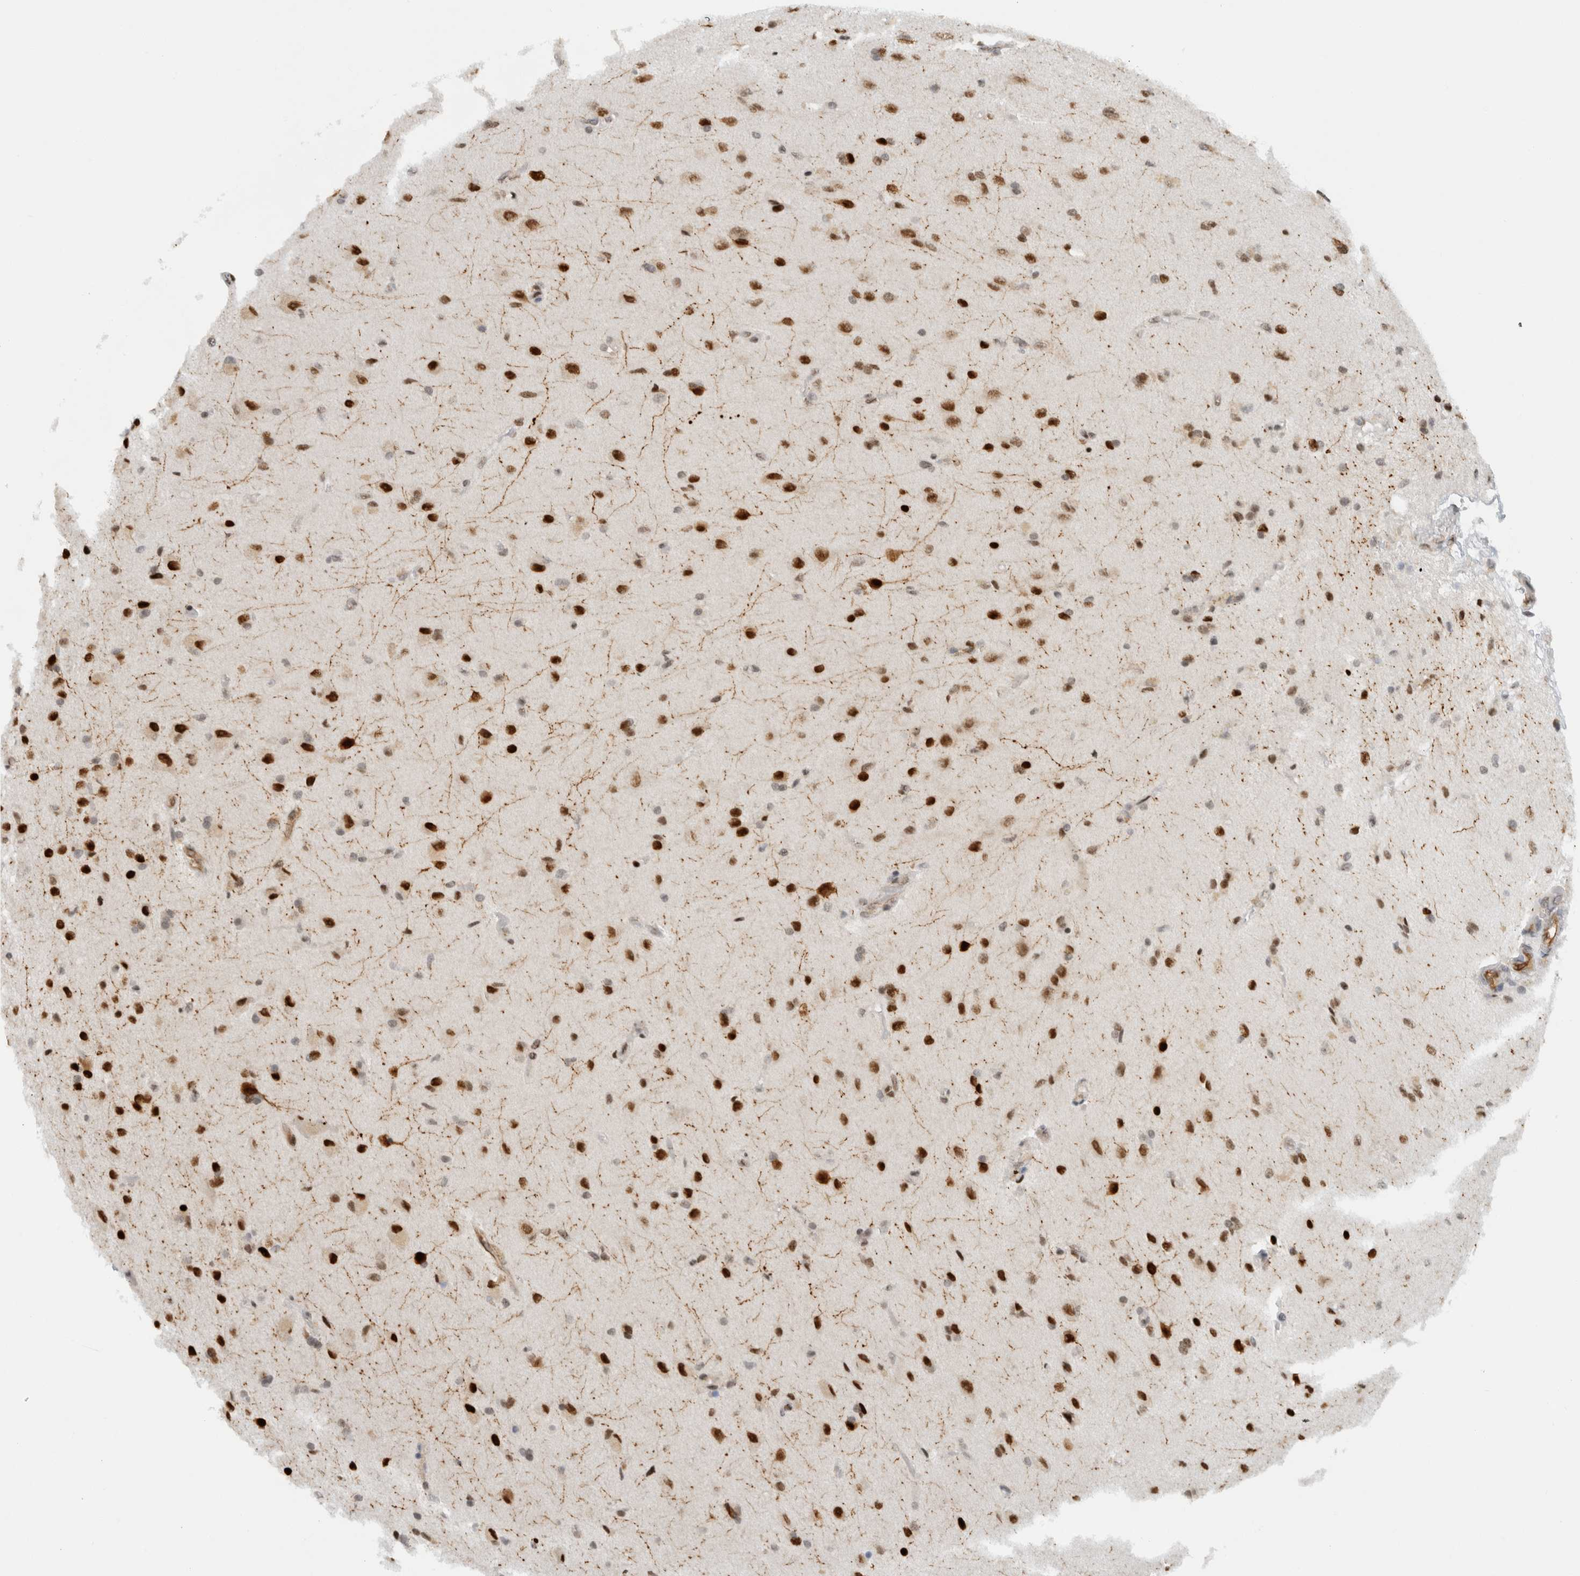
{"staining": {"intensity": "strong", "quantity": ">75%", "location": "nuclear"}, "tissue": "glioma", "cell_type": "Tumor cells", "image_type": "cancer", "snomed": [{"axis": "morphology", "description": "Glioma, malignant, High grade"}, {"axis": "topography", "description": "Brain"}], "caption": "Human malignant high-grade glioma stained with a protein marker shows strong staining in tumor cells.", "gene": "HNRNPR", "patient": {"sex": "male", "age": 72}}